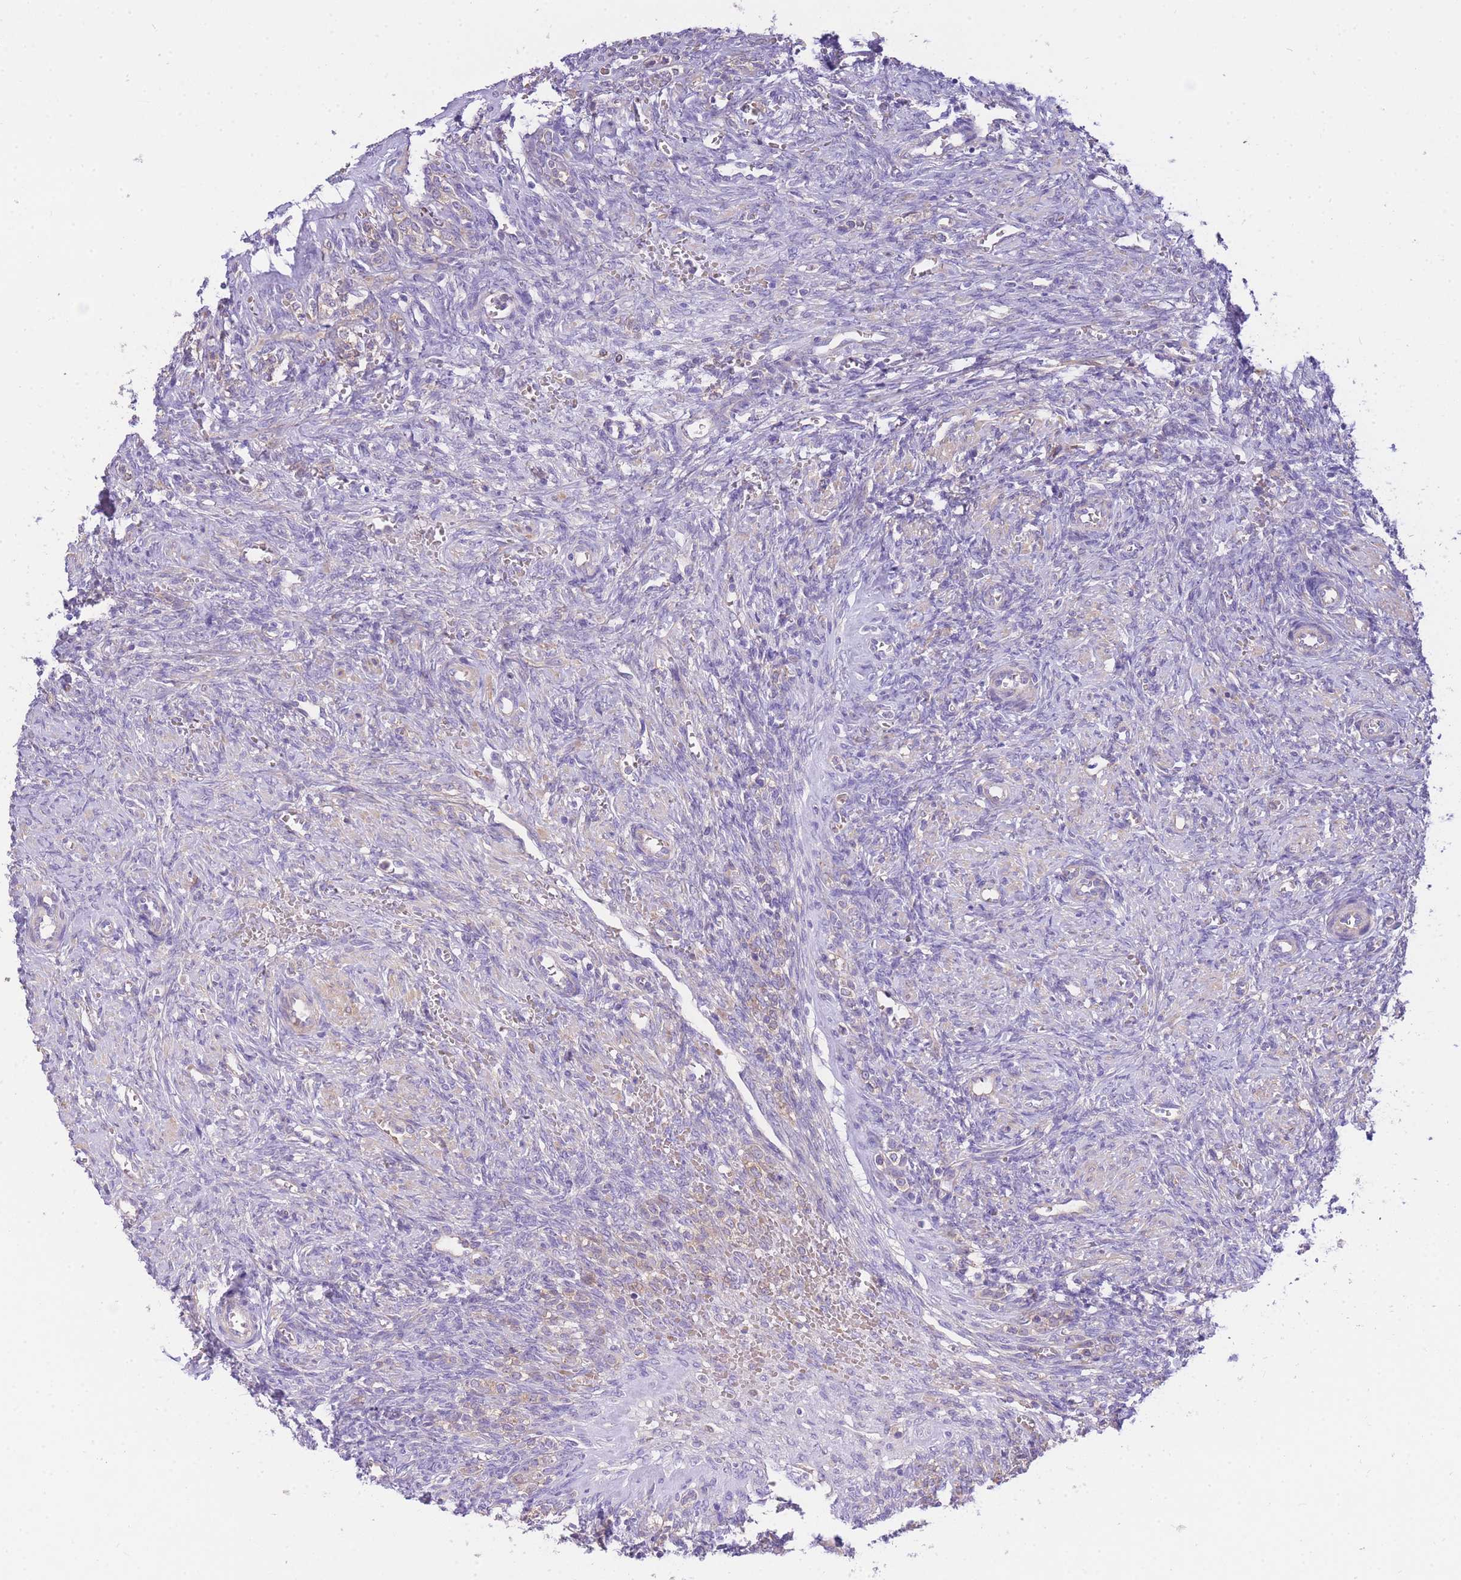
{"staining": {"intensity": "weak", "quantity": "<25%", "location": "cytoplasmic/membranous"}, "tissue": "ovary", "cell_type": "Ovarian stroma cells", "image_type": "normal", "snomed": [{"axis": "morphology", "description": "Normal tissue, NOS"}, {"axis": "topography", "description": "Ovary"}], "caption": "The immunohistochemistry (IHC) image has no significant positivity in ovarian stroma cells of ovary.", "gene": "INSYN2B", "patient": {"sex": "female", "age": 41}}